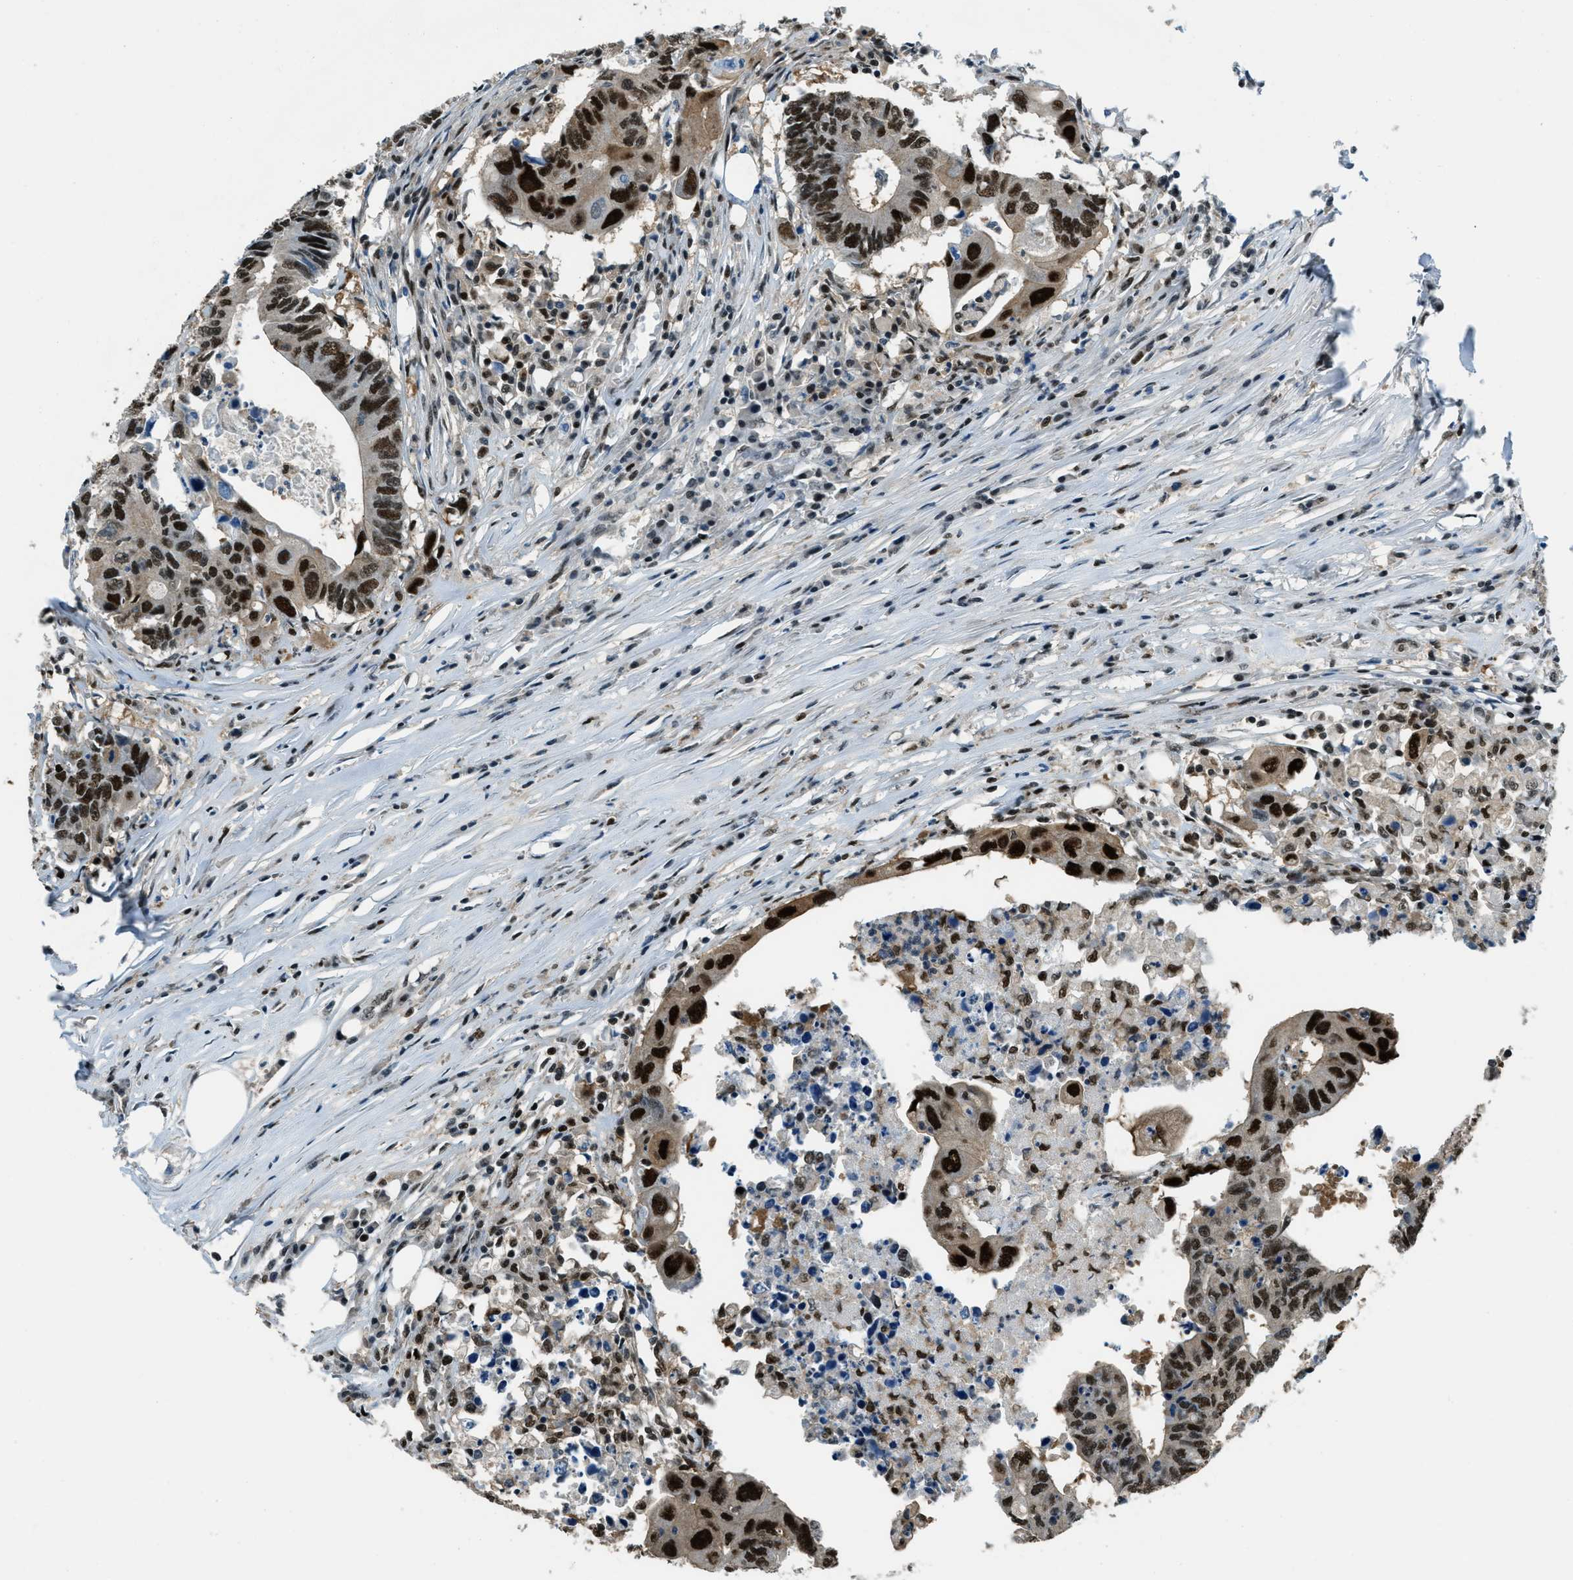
{"staining": {"intensity": "strong", "quantity": ">75%", "location": "cytoplasmic/membranous,nuclear"}, "tissue": "colorectal cancer", "cell_type": "Tumor cells", "image_type": "cancer", "snomed": [{"axis": "morphology", "description": "Adenocarcinoma, NOS"}, {"axis": "topography", "description": "Colon"}], "caption": "High-power microscopy captured an immunohistochemistry (IHC) histopathology image of colorectal cancer (adenocarcinoma), revealing strong cytoplasmic/membranous and nuclear staining in approximately >75% of tumor cells.", "gene": "OGFR", "patient": {"sex": "male", "age": 71}}